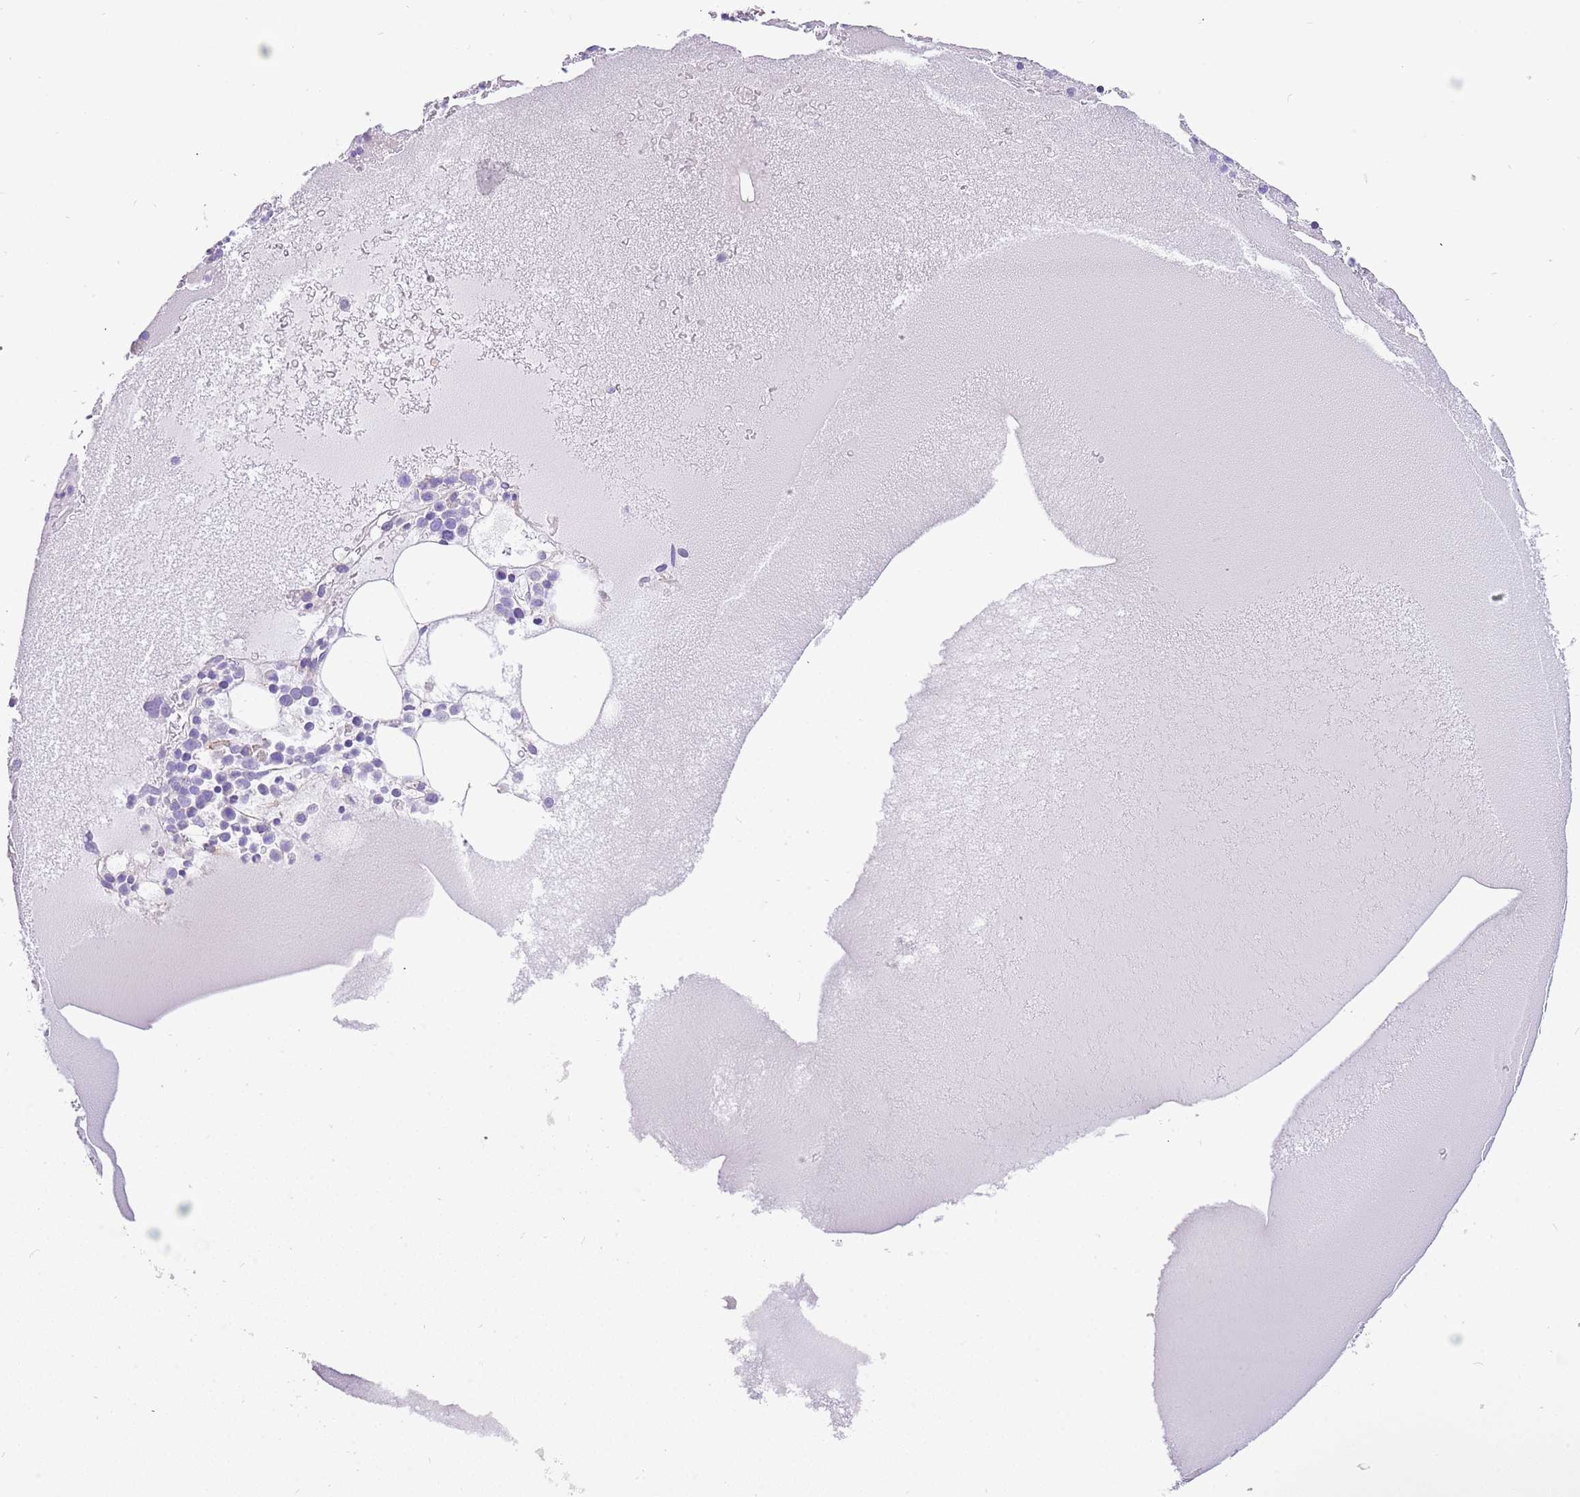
{"staining": {"intensity": "negative", "quantity": "none", "location": "none"}, "tissue": "bone marrow", "cell_type": "Hematopoietic cells", "image_type": "normal", "snomed": [{"axis": "morphology", "description": "Normal tissue, NOS"}, {"axis": "topography", "description": "Bone marrow"}], "caption": "This is an IHC micrograph of normal bone marrow. There is no positivity in hematopoietic cells.", "gene": "SERINC3", "patient": {"sex": "male", "age": 61}}